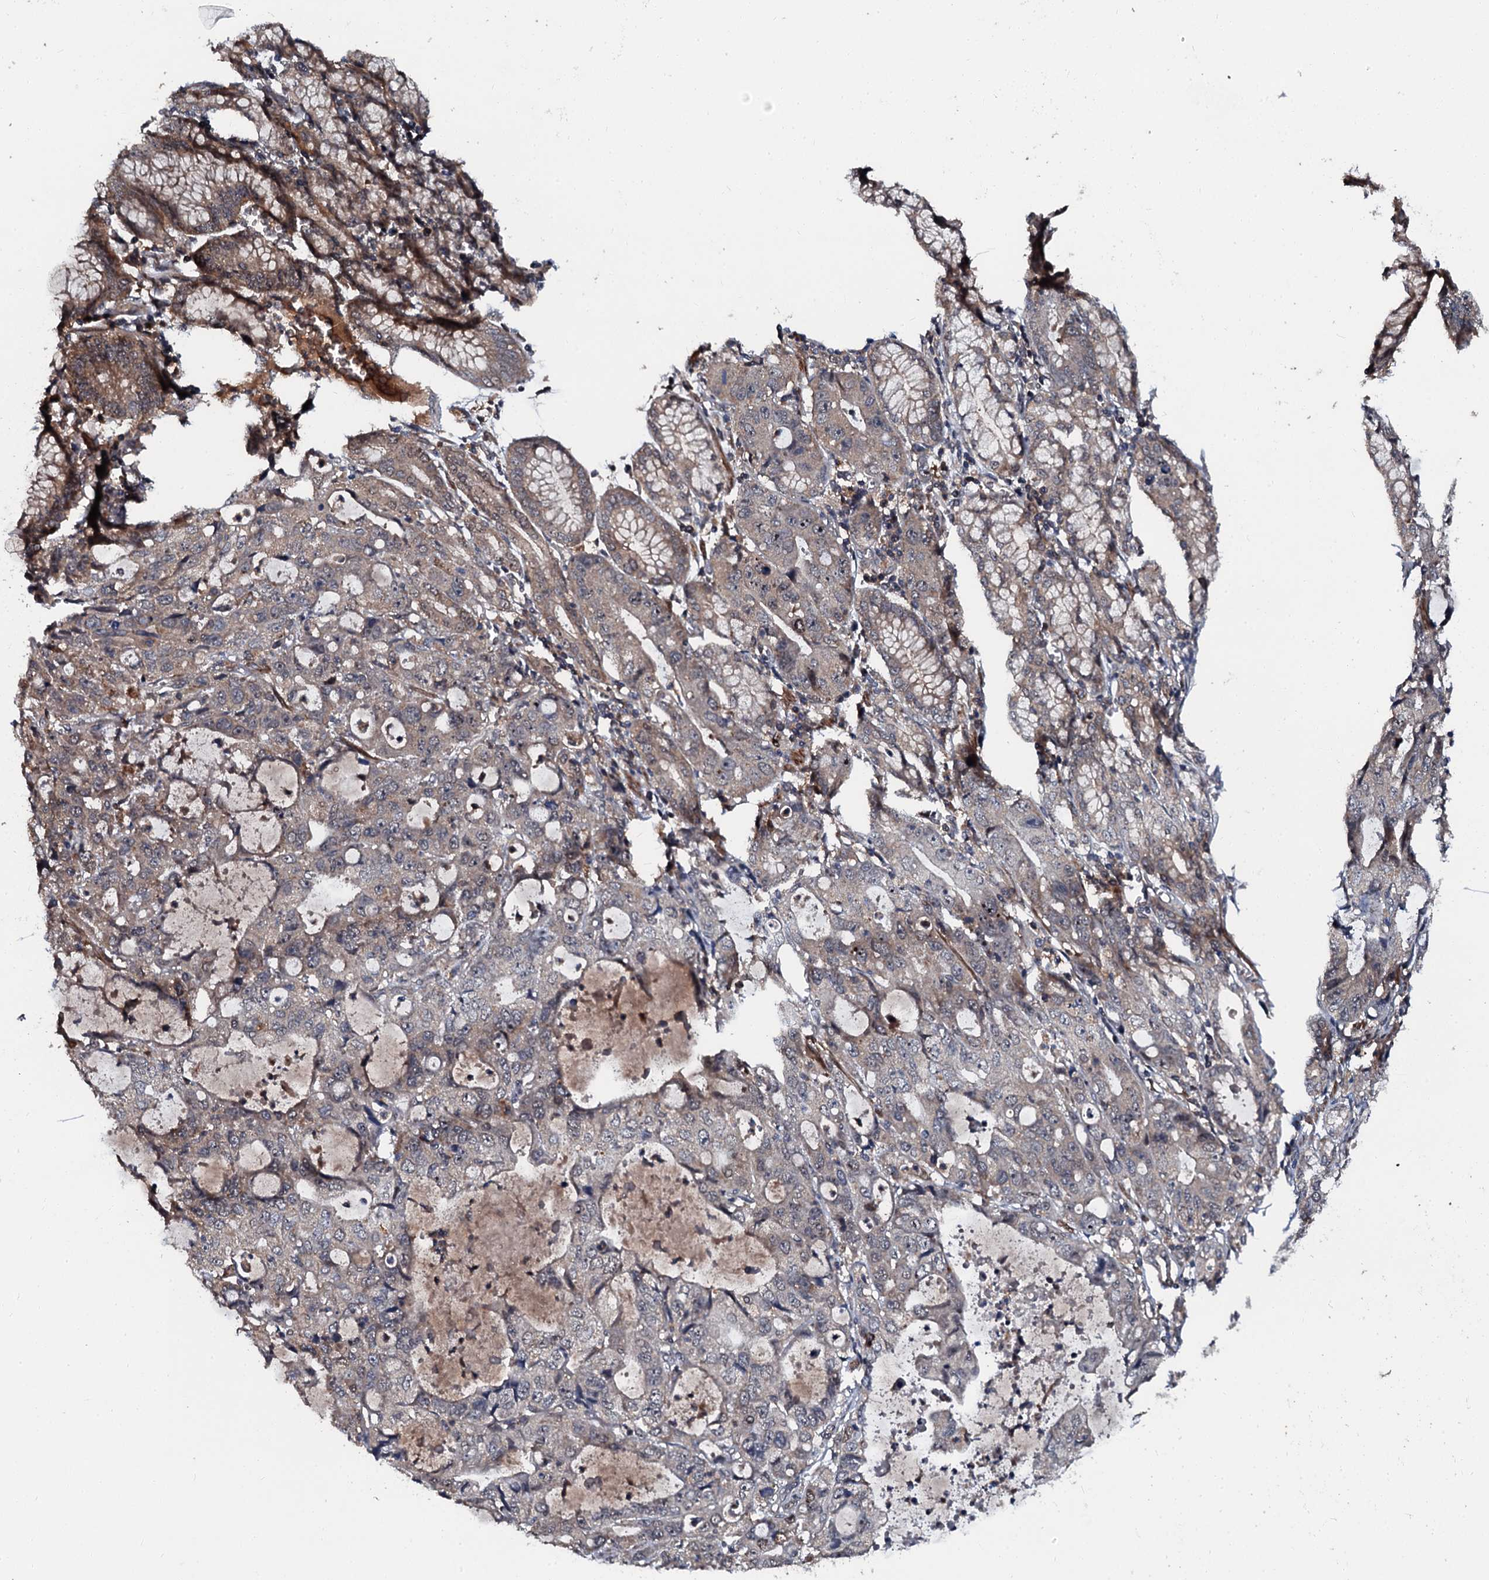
{"staining": {"intensity": "weak", "quantity": "<25%", "location": "cytoplasmic/membranous"}, "tissue": "stomach cancer", "cell_type": "Tumor cells", "image_type": "cancer", "snomed": [{"axis": "morphology", "description": "Adenocarcinoma, NOS"}, {"axis": "topography", "description": "Stomach, lower"}], "caption": "High magnification brightfield microscopy of adenocarcinoma (stomach) stained with DAB (3,3'-diaminobenzidine) (brown) and counterstained with hematoxylin (blue): tumor cells show no significant staining.", "gene": "N4BP1", "patient": {"sex": "female", "age": 43}}